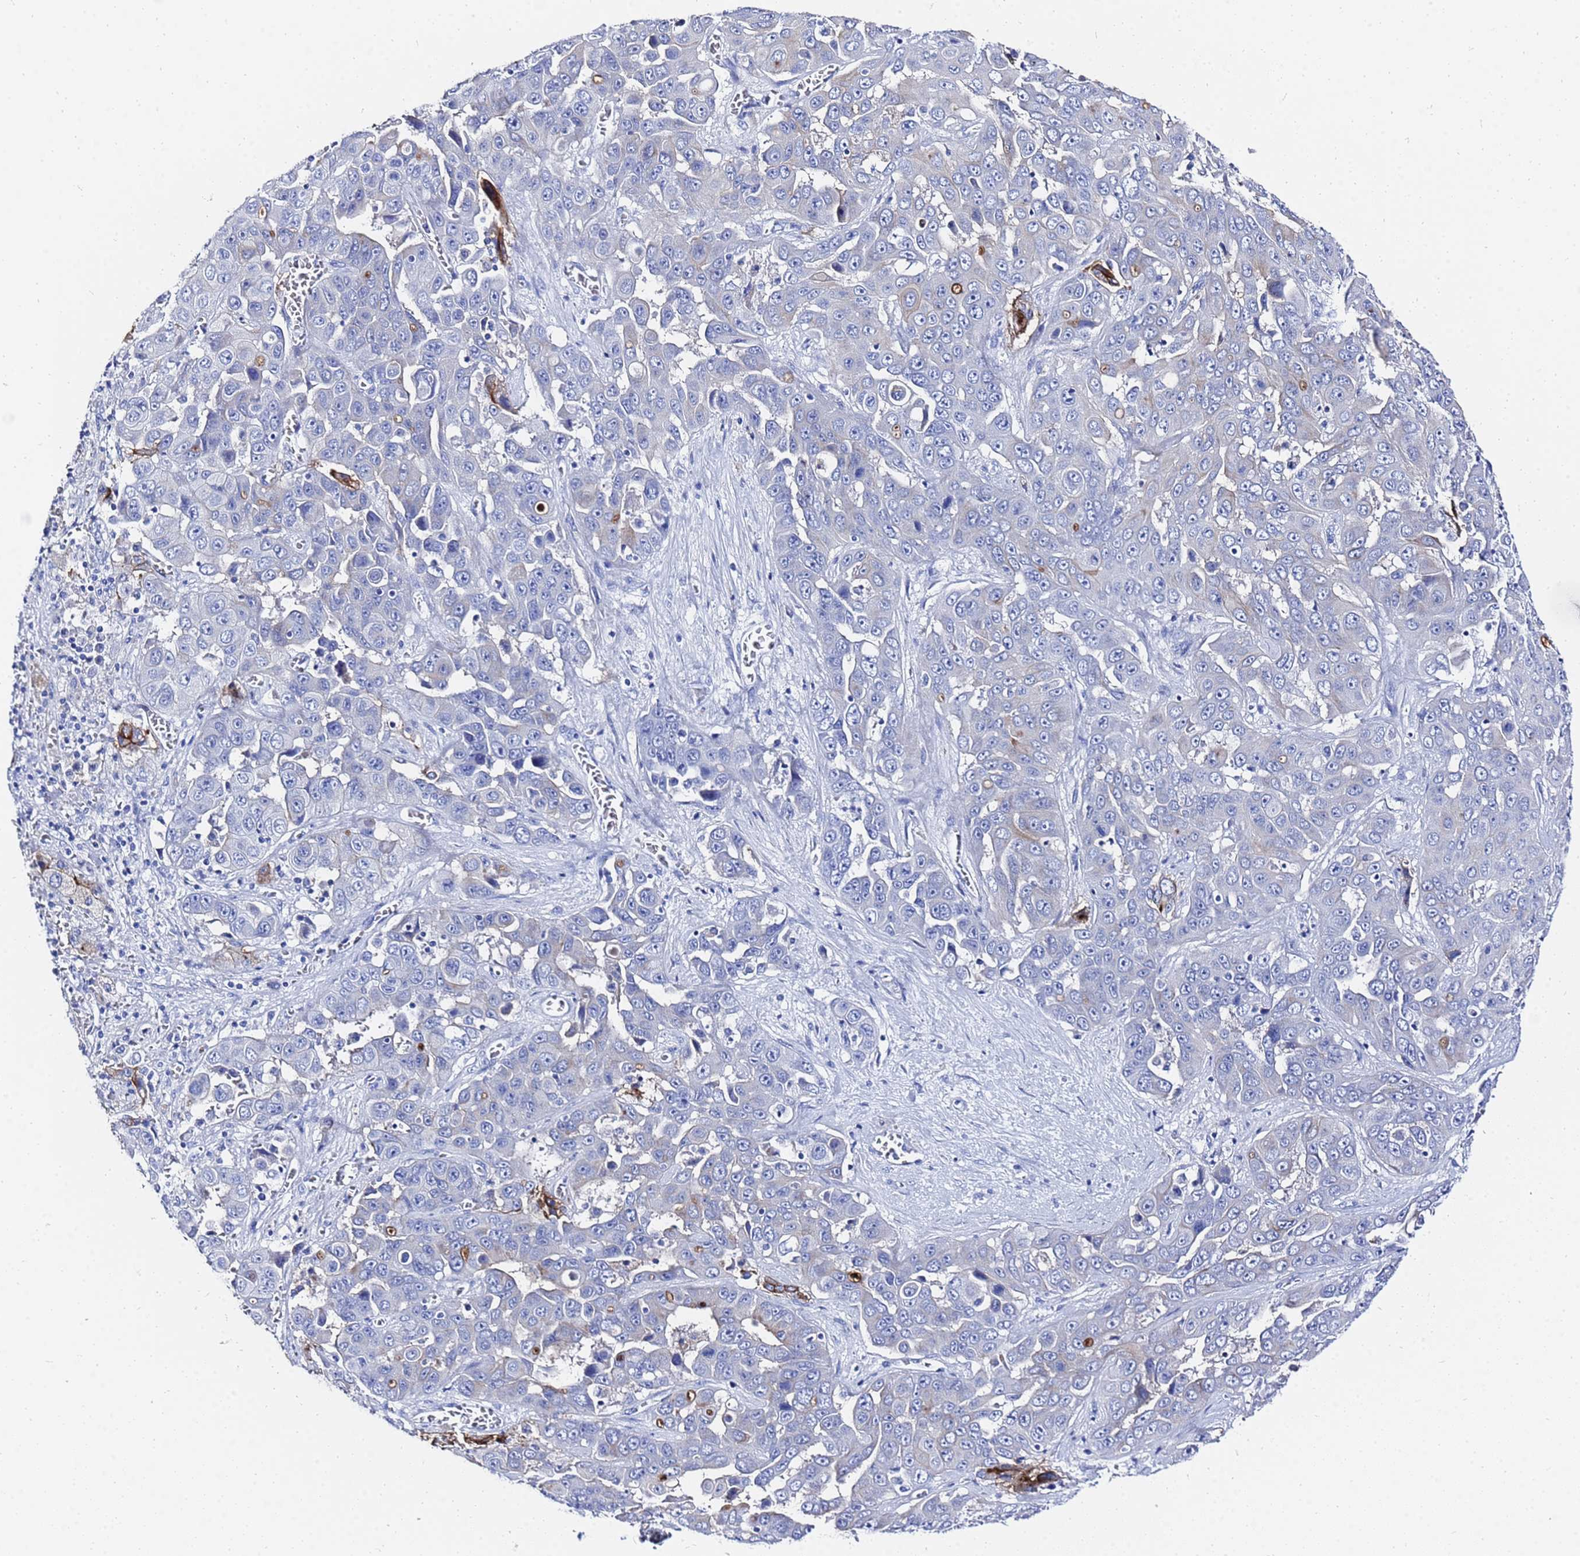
{"staining": {"intensity": "negative", "quantity": "none", "location": "none"}, "tissue": "liver cancer", "cell_type": "Tumor cells", "image_type": "cancer", "snomed": [{"axis": "morphology", "description": "Cholangiocarcinoma"}, {"axis": "topography", "description": "Liver"}], "caption": "This is an immunohistochemistry photomicrograph of liver cancer (cholangiocarcinoma). There is no staining in tumor cells.", "gene": "GGT1", "patient": {"sex": "female", "age": 52}}